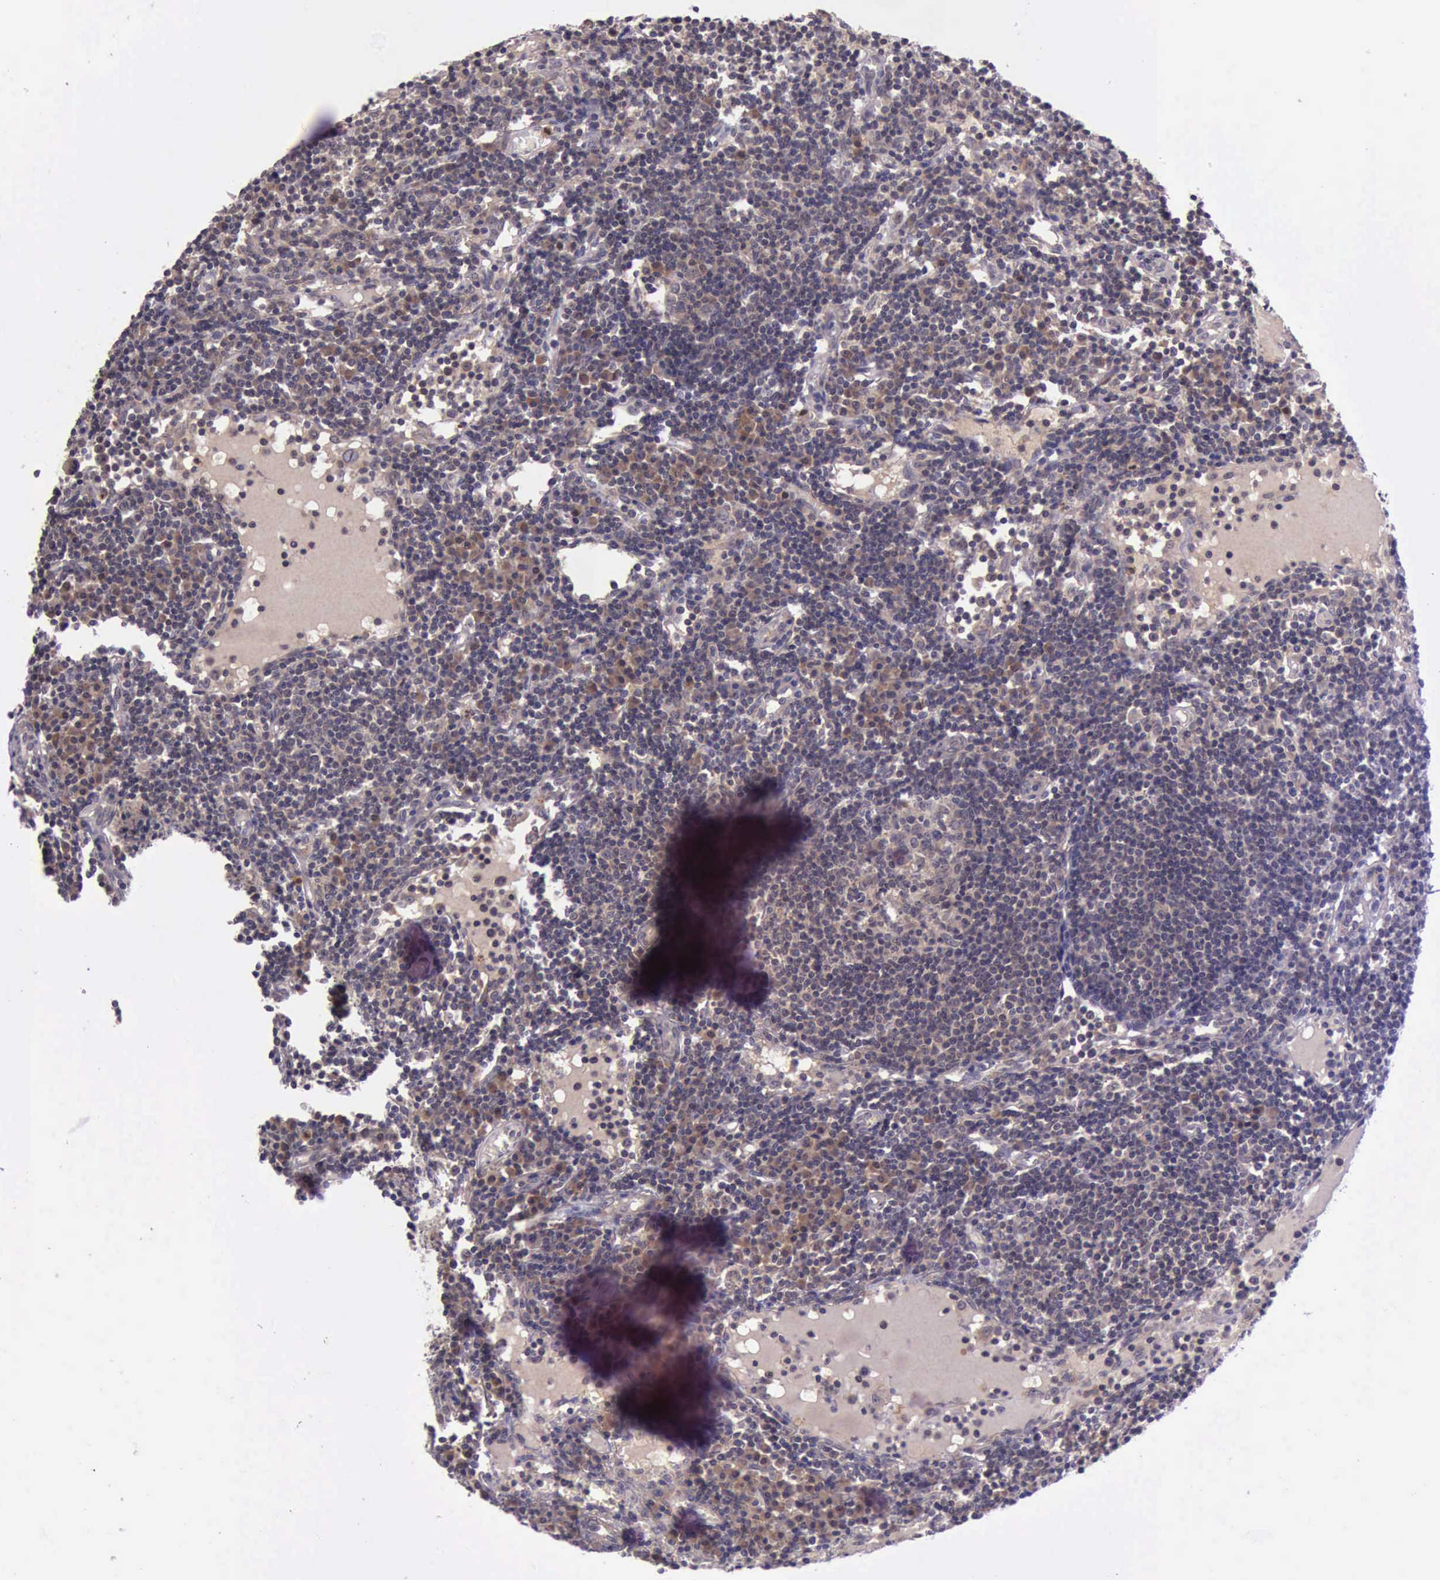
{"staining": {"intensity": "negative", "quantity": "none", "location": "none"}, "tissue": "lymph node", "cell_type": "Germinal center cells", "image_type": "normal", "snomed": [{"axis": "morphology", "description": "Normal tissue, NOS"}, {"axis": "topography", "description": "Lymph node"}], "caption": "Immunohistochemistry micrograph of benign lymph node: human lymph node stained with DAB exhibits no significant protein staining in germinal center cells.", "gene": "PRICKLE3", "patient": {"sex": "female", "age": 55}}